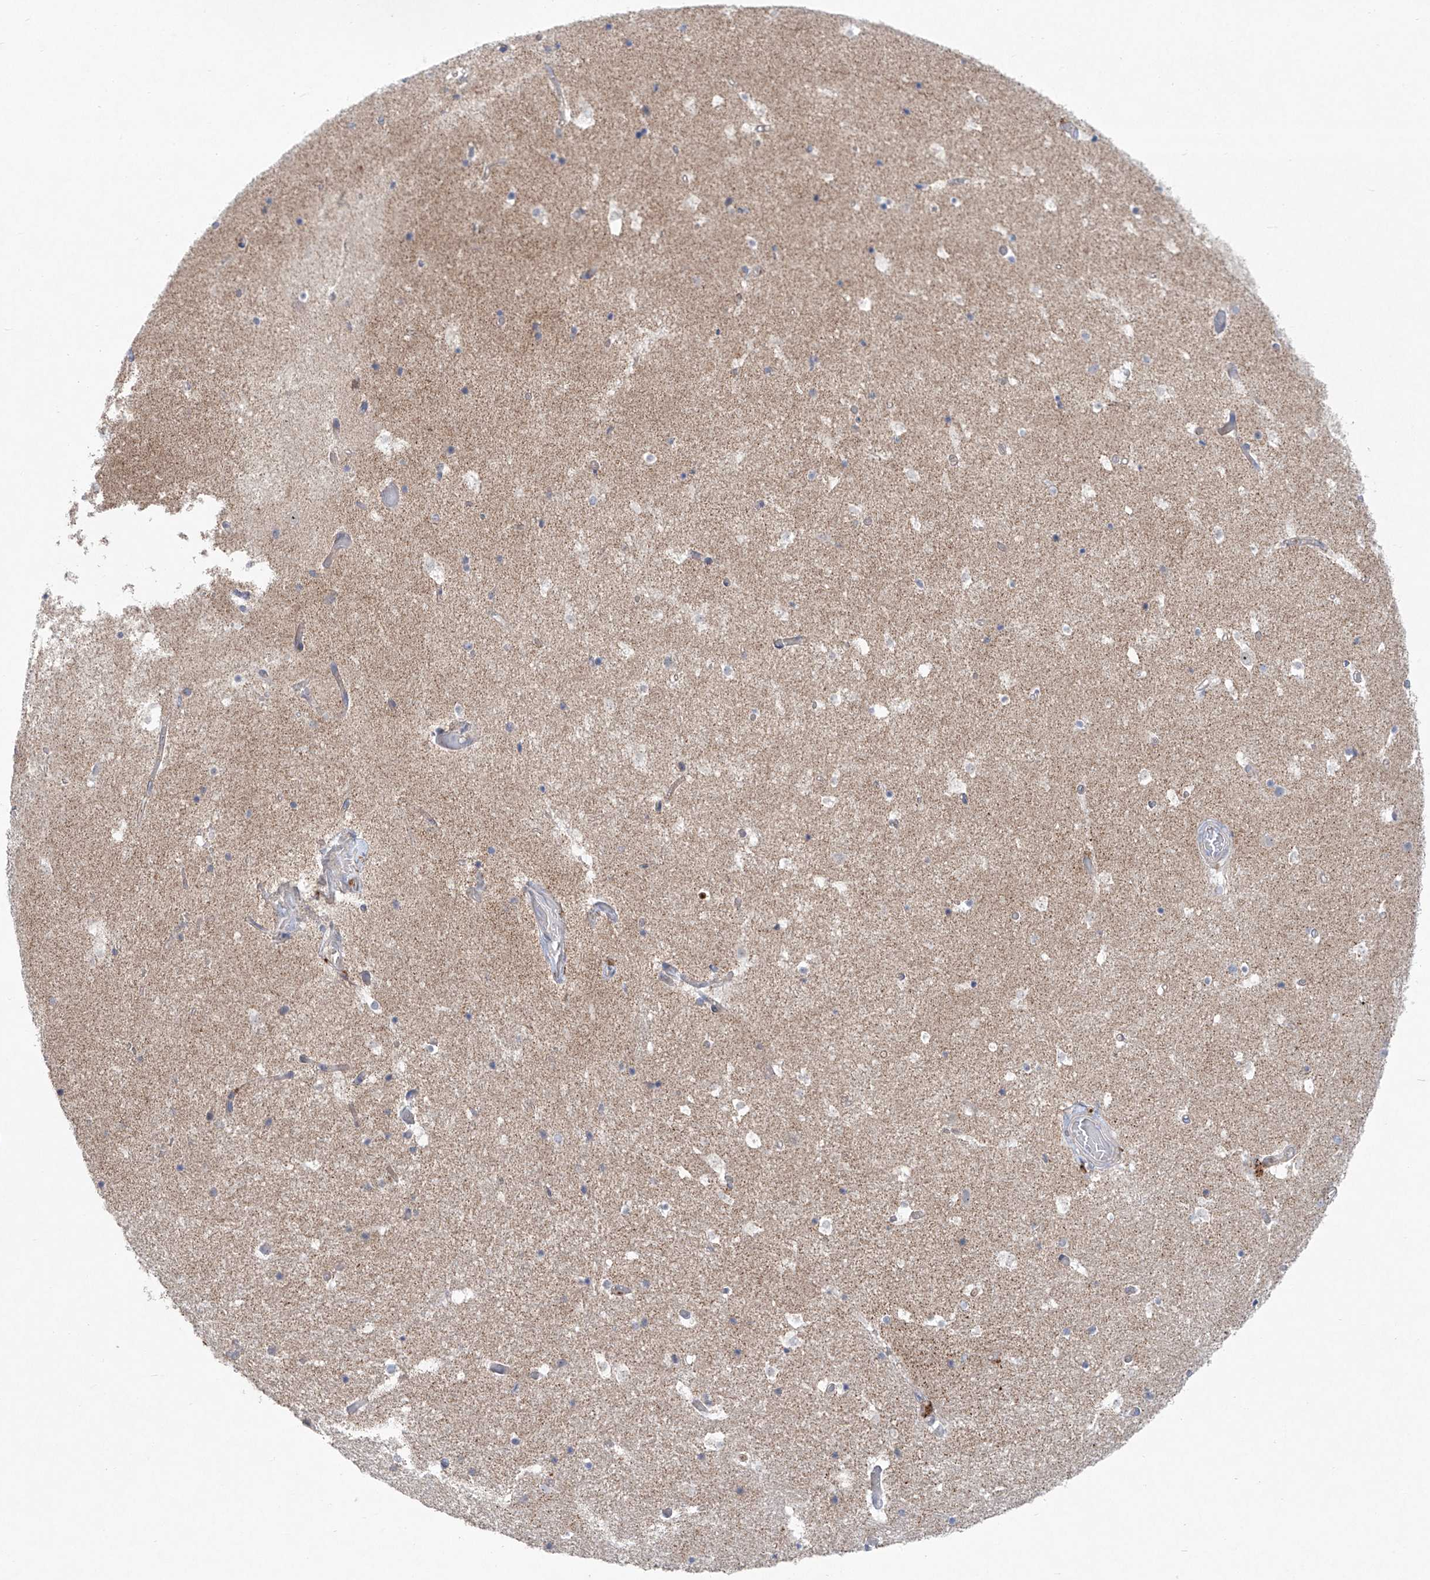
{"staining": {"intensity": "negative", "quantity": "none", "location": "none"}, "tissue": "hippocampus", "cell_type": "Glial cells", "image_type": "normal", "snomed": [{"axis": "morphology", "description": "Normal tissue, NOS"}, {"axis": "topography", "description": "Hippocampus"}], "caption": "High magnification brightfield microscopy of benign hippocampus stained with DAB (brown) and counterstained with hematoxylin (blue): glial cells show no significant staining. Brightfield microscopy of IHC stained with DAB (3,3'-diaminobenzidine) (brown) and hematoxylin (blue), captured at high magnification.", "gene": "KLC4", "patient": {"sex": "female", "age": 52}}